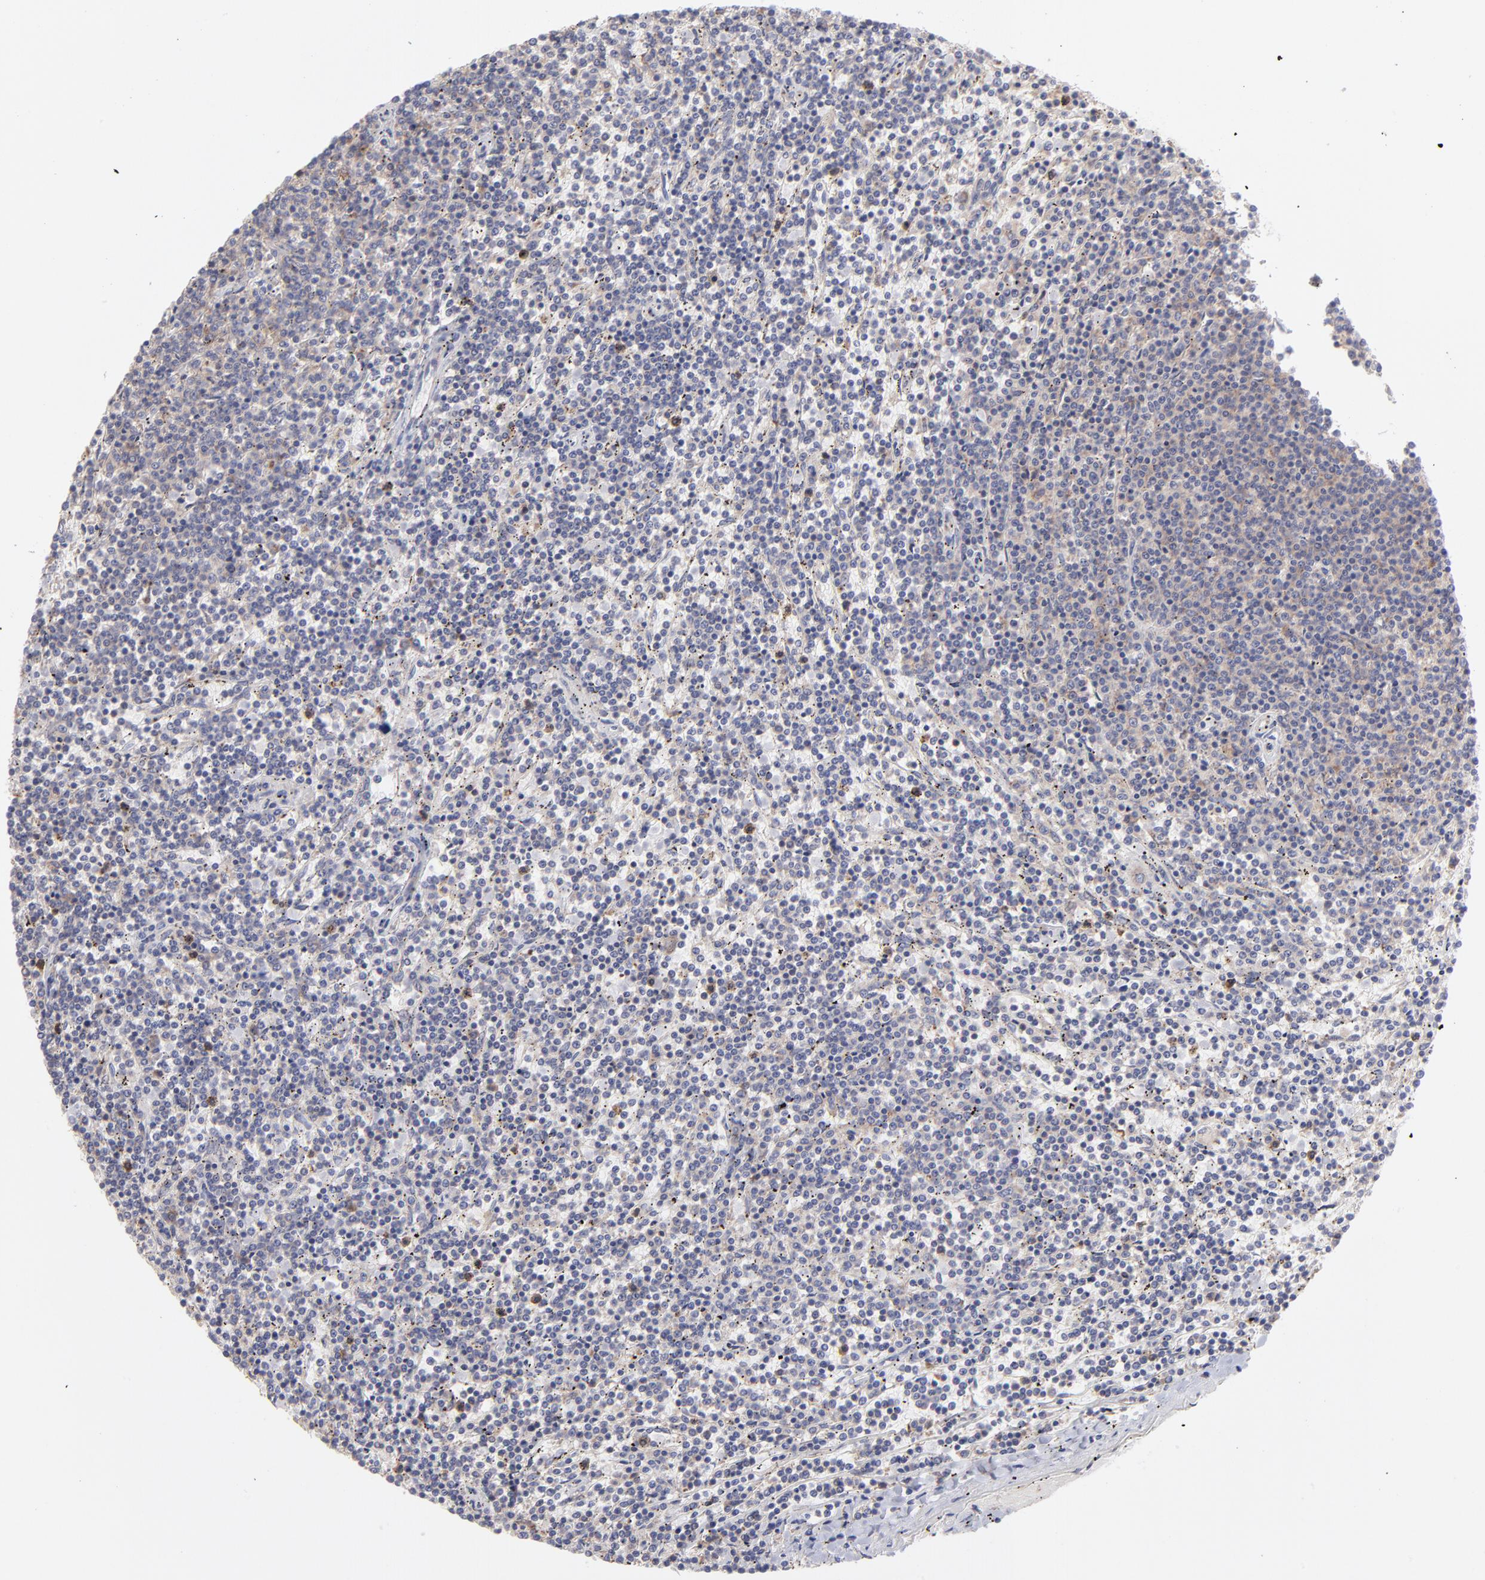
{"staining": {"intensity": "negative", "quantity": "none", "location": "none"}, "tissue": "lymphoma", "cell_type": "Tumor cells", "image_type": "cancer", "snomed": [{"axis": "morphology", "description": "Malignant lymphoma, non-Hodgkin's type, Low grade"}, {"axis": "topography", "description": "Spleen"}], "caption": "This photomicrograph is of lymphoma stained with IHC to label a protein in brown with the nuclei are counter-stained blue. There is no staining in tumor cells.", "gene": "RPLP0", "patient": {"sex": "female", "age": 50}}